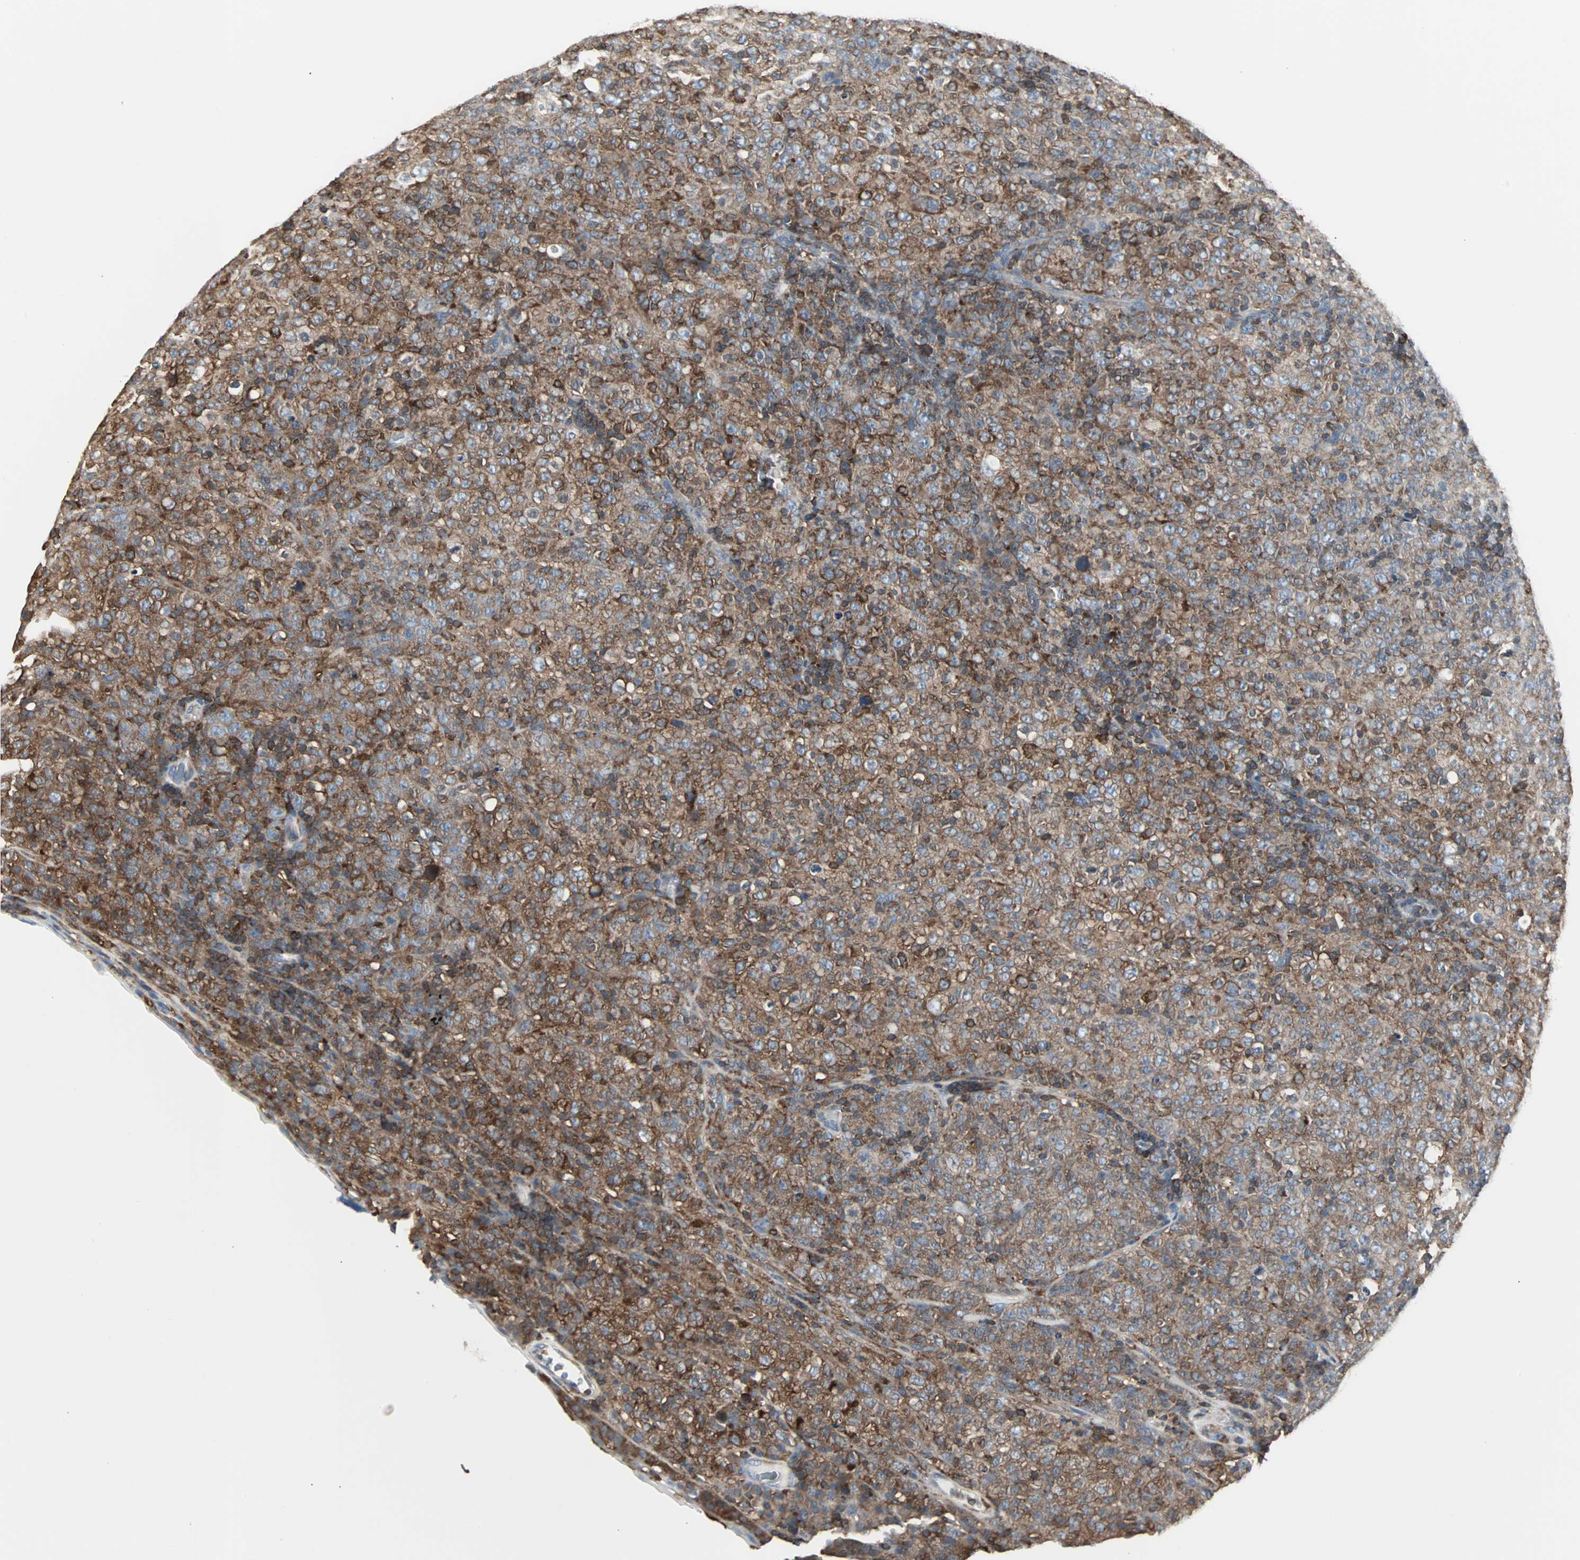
{"staining": {"intensity": "strong", "quantity": ">75%", "location": "cytoplasmic/membranous"}, "tissue": "lymphoma", "cell_type": "Tumor cells", "image_type": "cancer", "snomed": [{"axis": "morphology", "description": "Malignant lymphoma, non-Hodgkin's type, High grade"}, {"axis": "topography", "description": "Tonsil"}], "caption": "About >75% of tumor cells in human lymphoma display strong cytoplasmic/membranous protein expression as visualized by brown immunohistochemical staining.", "gene": "LRRFIP1", "patient": {"sex": "female", "age": 36}}